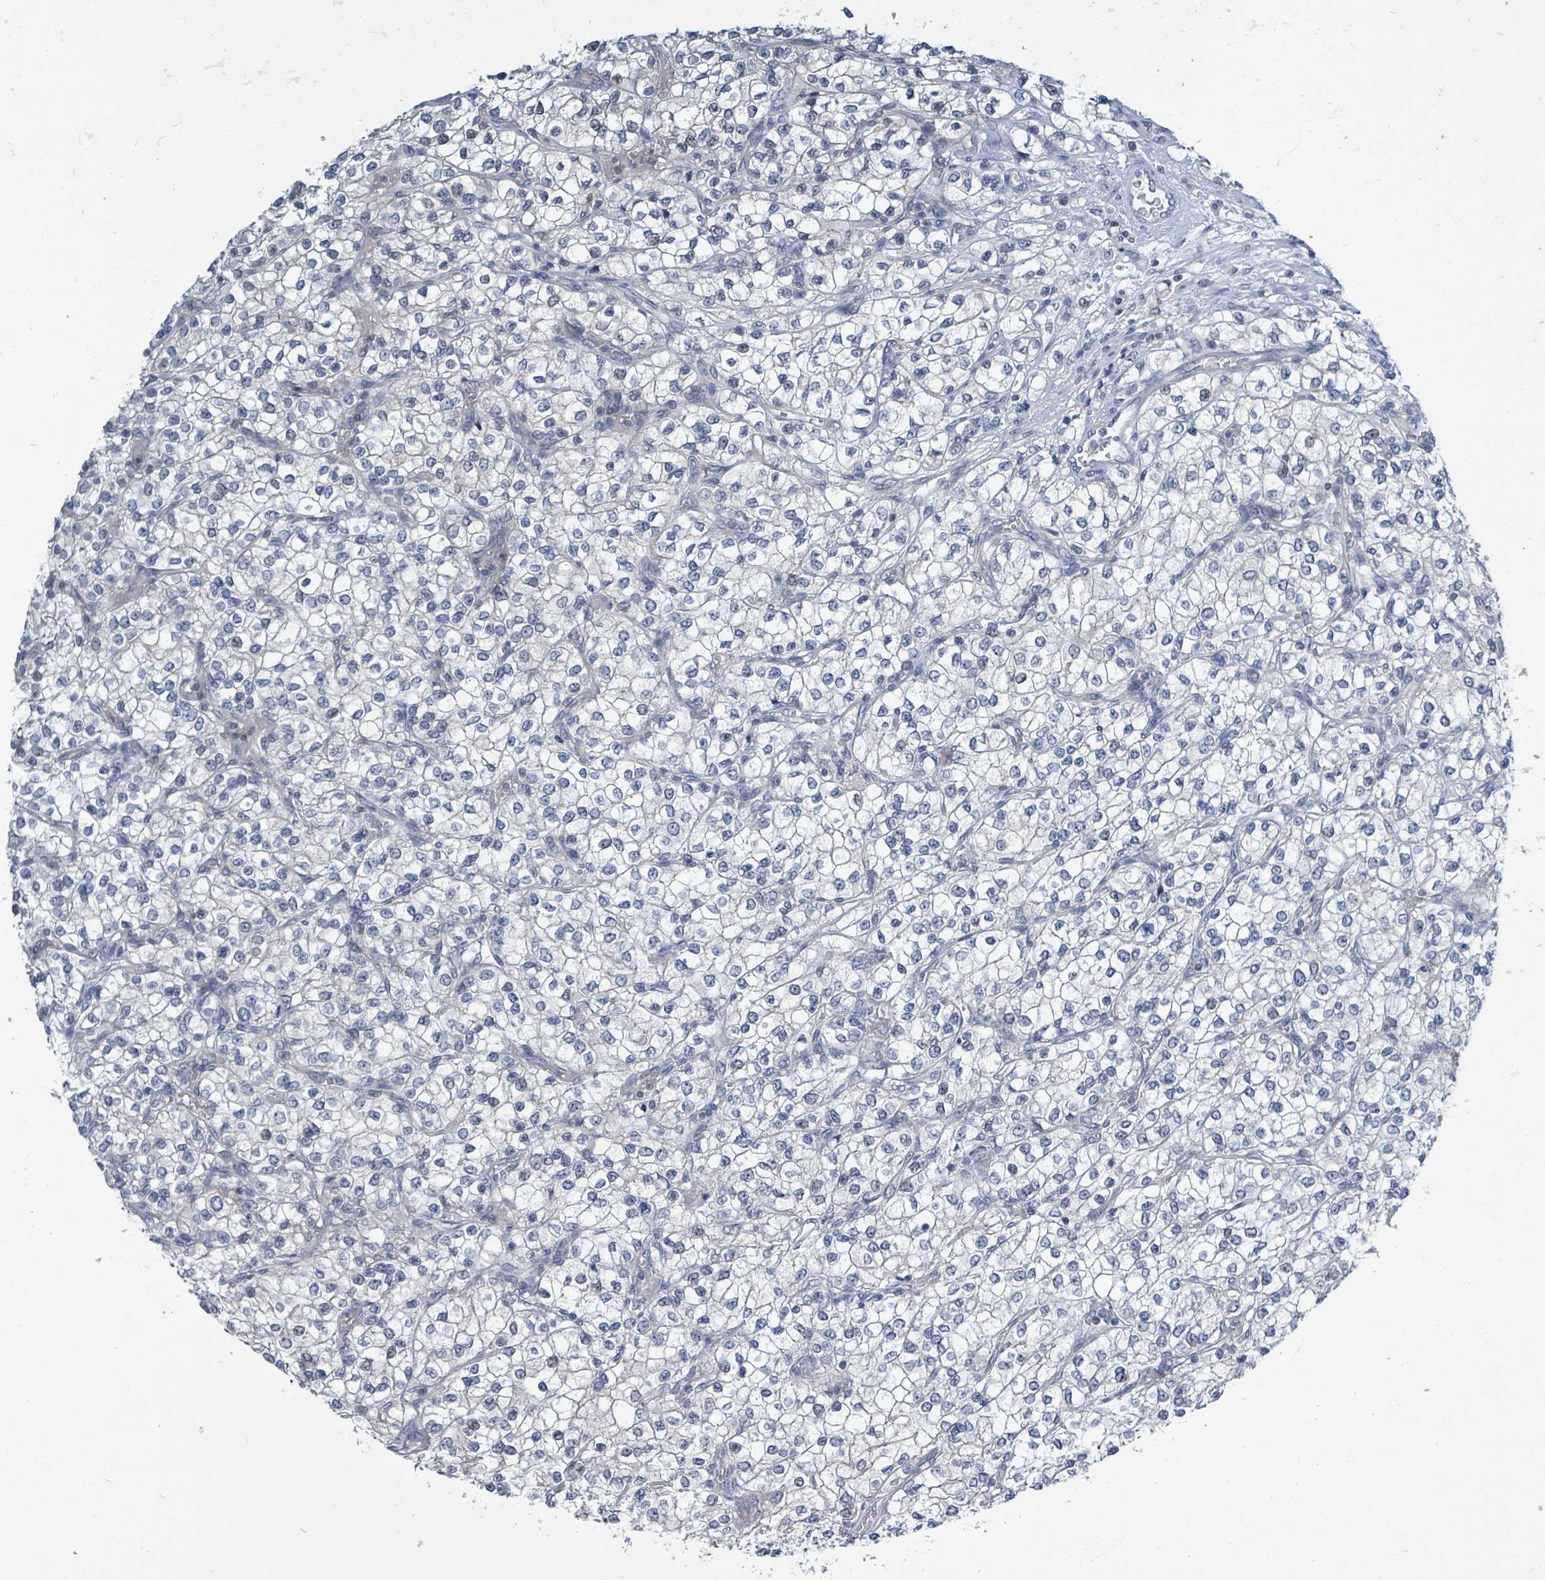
{"staining": {"intensity": "negative", "quantity": "none", "location": "none"}, "tissue": "renal cancer", "cell_type": "Tumor cells", "image_type": "cancer", "snomed": [{"axis": "morphology", "description": "Adenocarcinoma, NOS"}, {"axis": "topography", "description": "Kidney"}], "caption": "Protein analysis of renal adenocarcinoma reveals no significant positivity in tumor cells.", "gene": "DGKZ", "patient": {"sex": "male", "age": 80}}